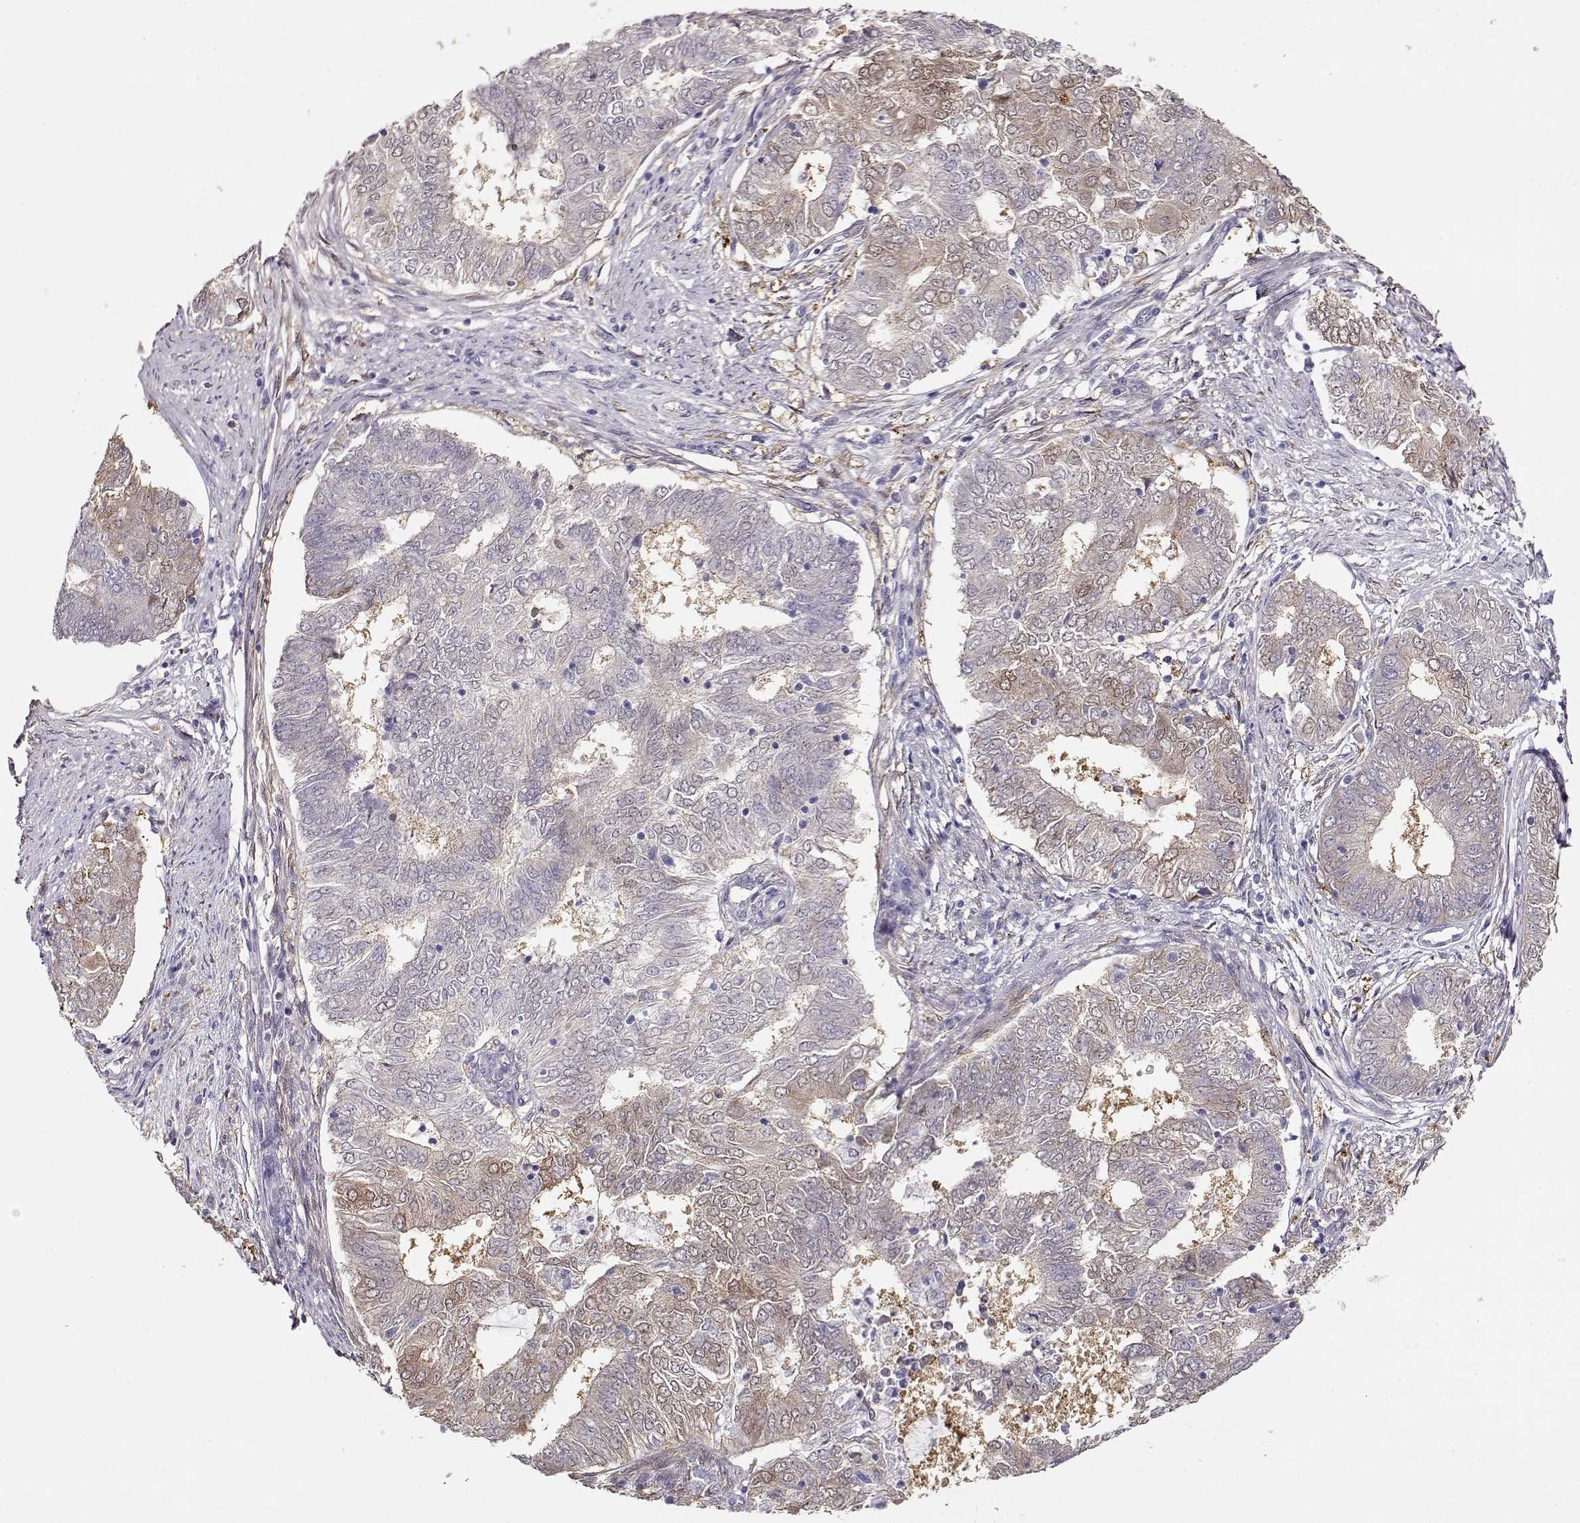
{"staining": {"intensity": "weak", "quantity": "<25%", "location": "nuclear"}, "tissue": "endometrial cancer", "cell_type": "Tumor cells", "image_type": "cancer", "snomed": [{"axis": "morphology", "description": "Adenocarcinoma, NOS"}, {"axis": "topography", "description": "Endometrium"}], "caption": "IHC micrograph of neoplastic tissue: human endometrial cancer (adenocarcinoma) stained with DAB exhibits no significant protein staining in tumor cells. Nuclei are stained in blue.", "gene": "CCR8", "patient": {"sex": "female", "age": 62}}